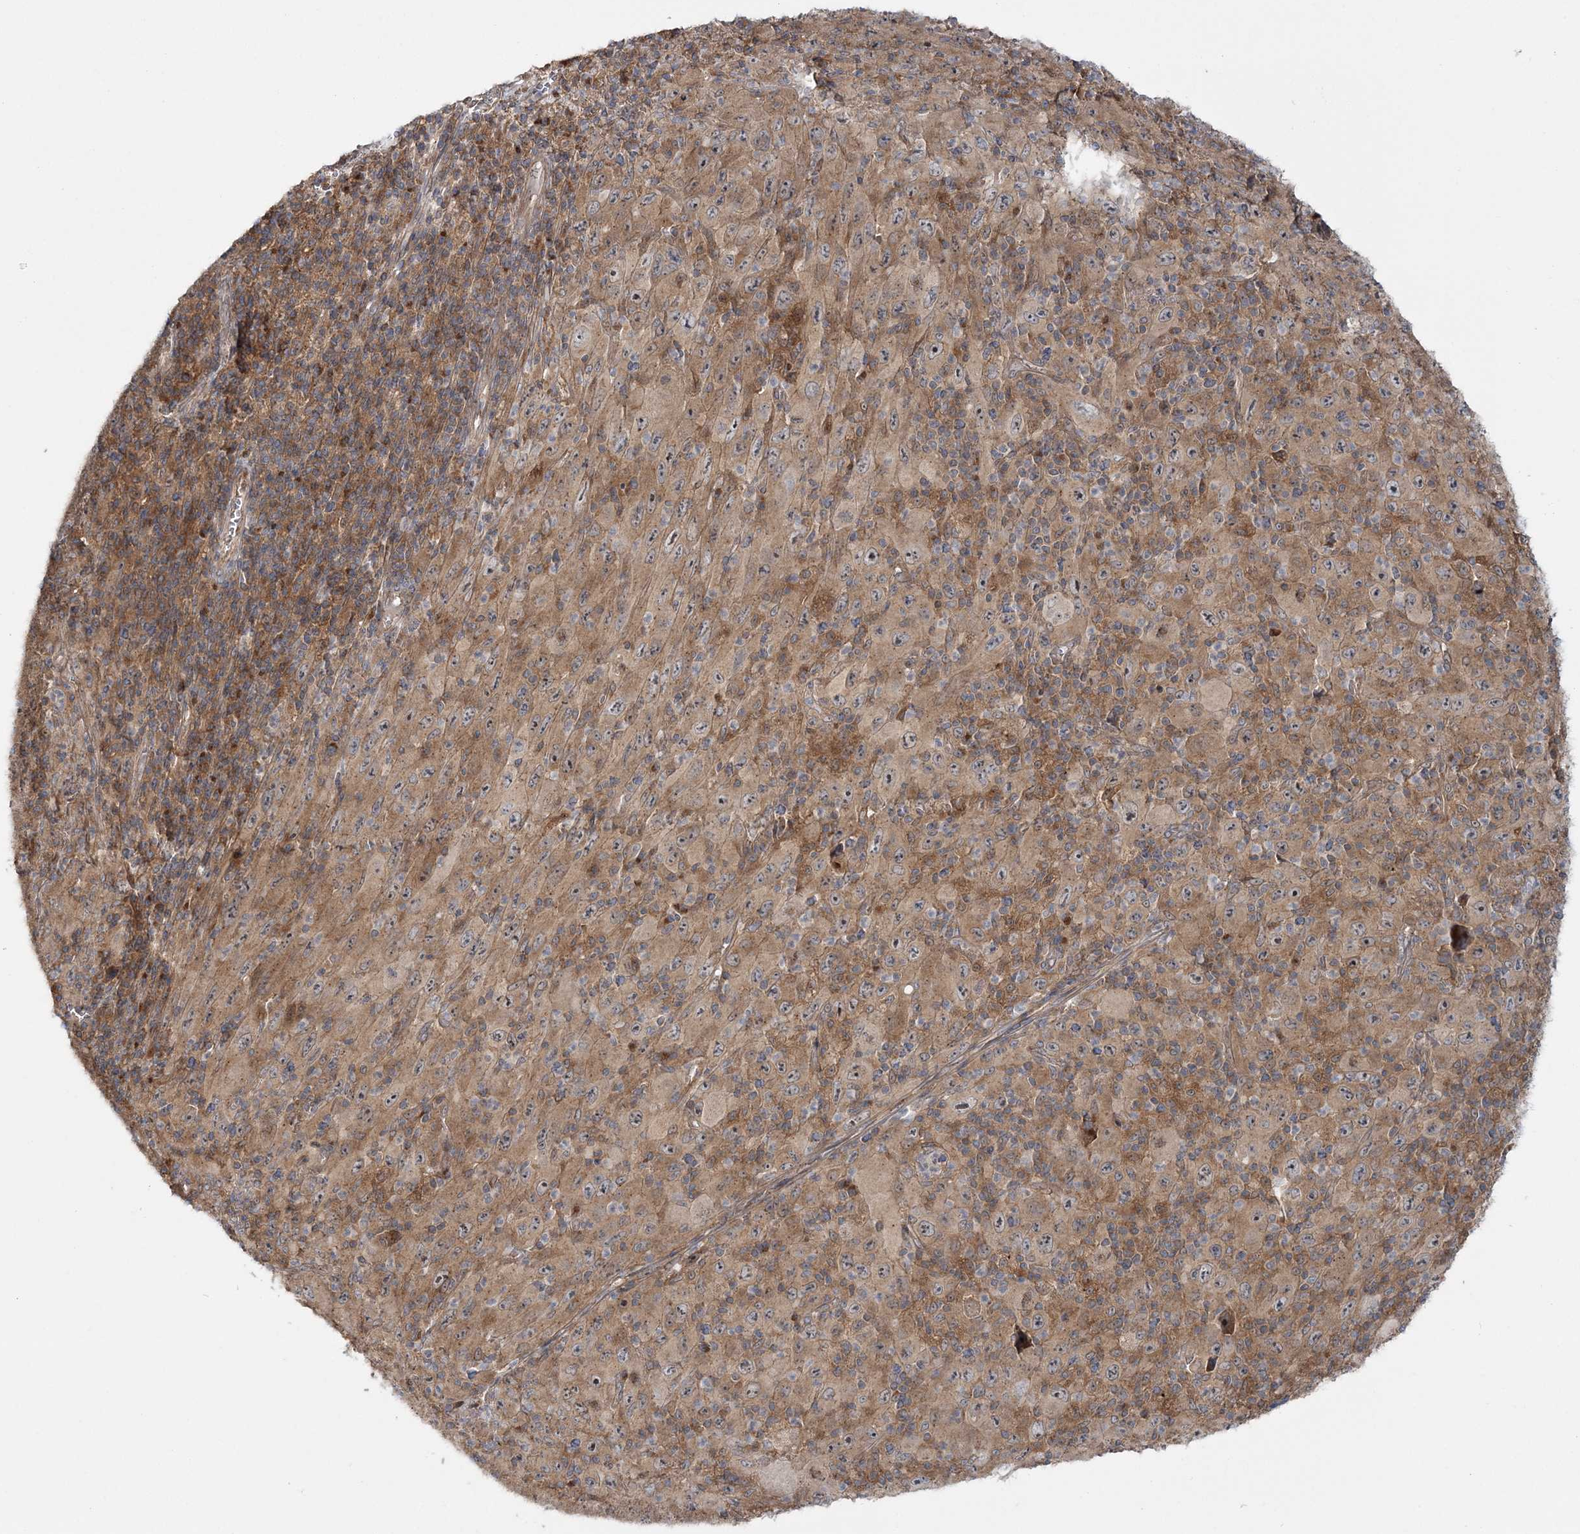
{"staining": {"intensity": "moderate", "quantity": ">75%", "location": "cytoplasmic/membranous"}, "tissue": "melanoma", "cell_type": "Tumor cells", "image_type": "cancer", "snomed": [{"axis": "morphology", "description": "Malignant melanoma, Metastatic site"}, {"axis": "topography", "description": "Skin"}], "caption": "About >75% of tumor cells in human malignant melanoma (metastatic site) display moderate cytoplasmic/membranous protein positivity as visualized by brown immunohistochemical staining.", "gene": "MOCS2", "patient": {"sex": "female", "age": 56}}